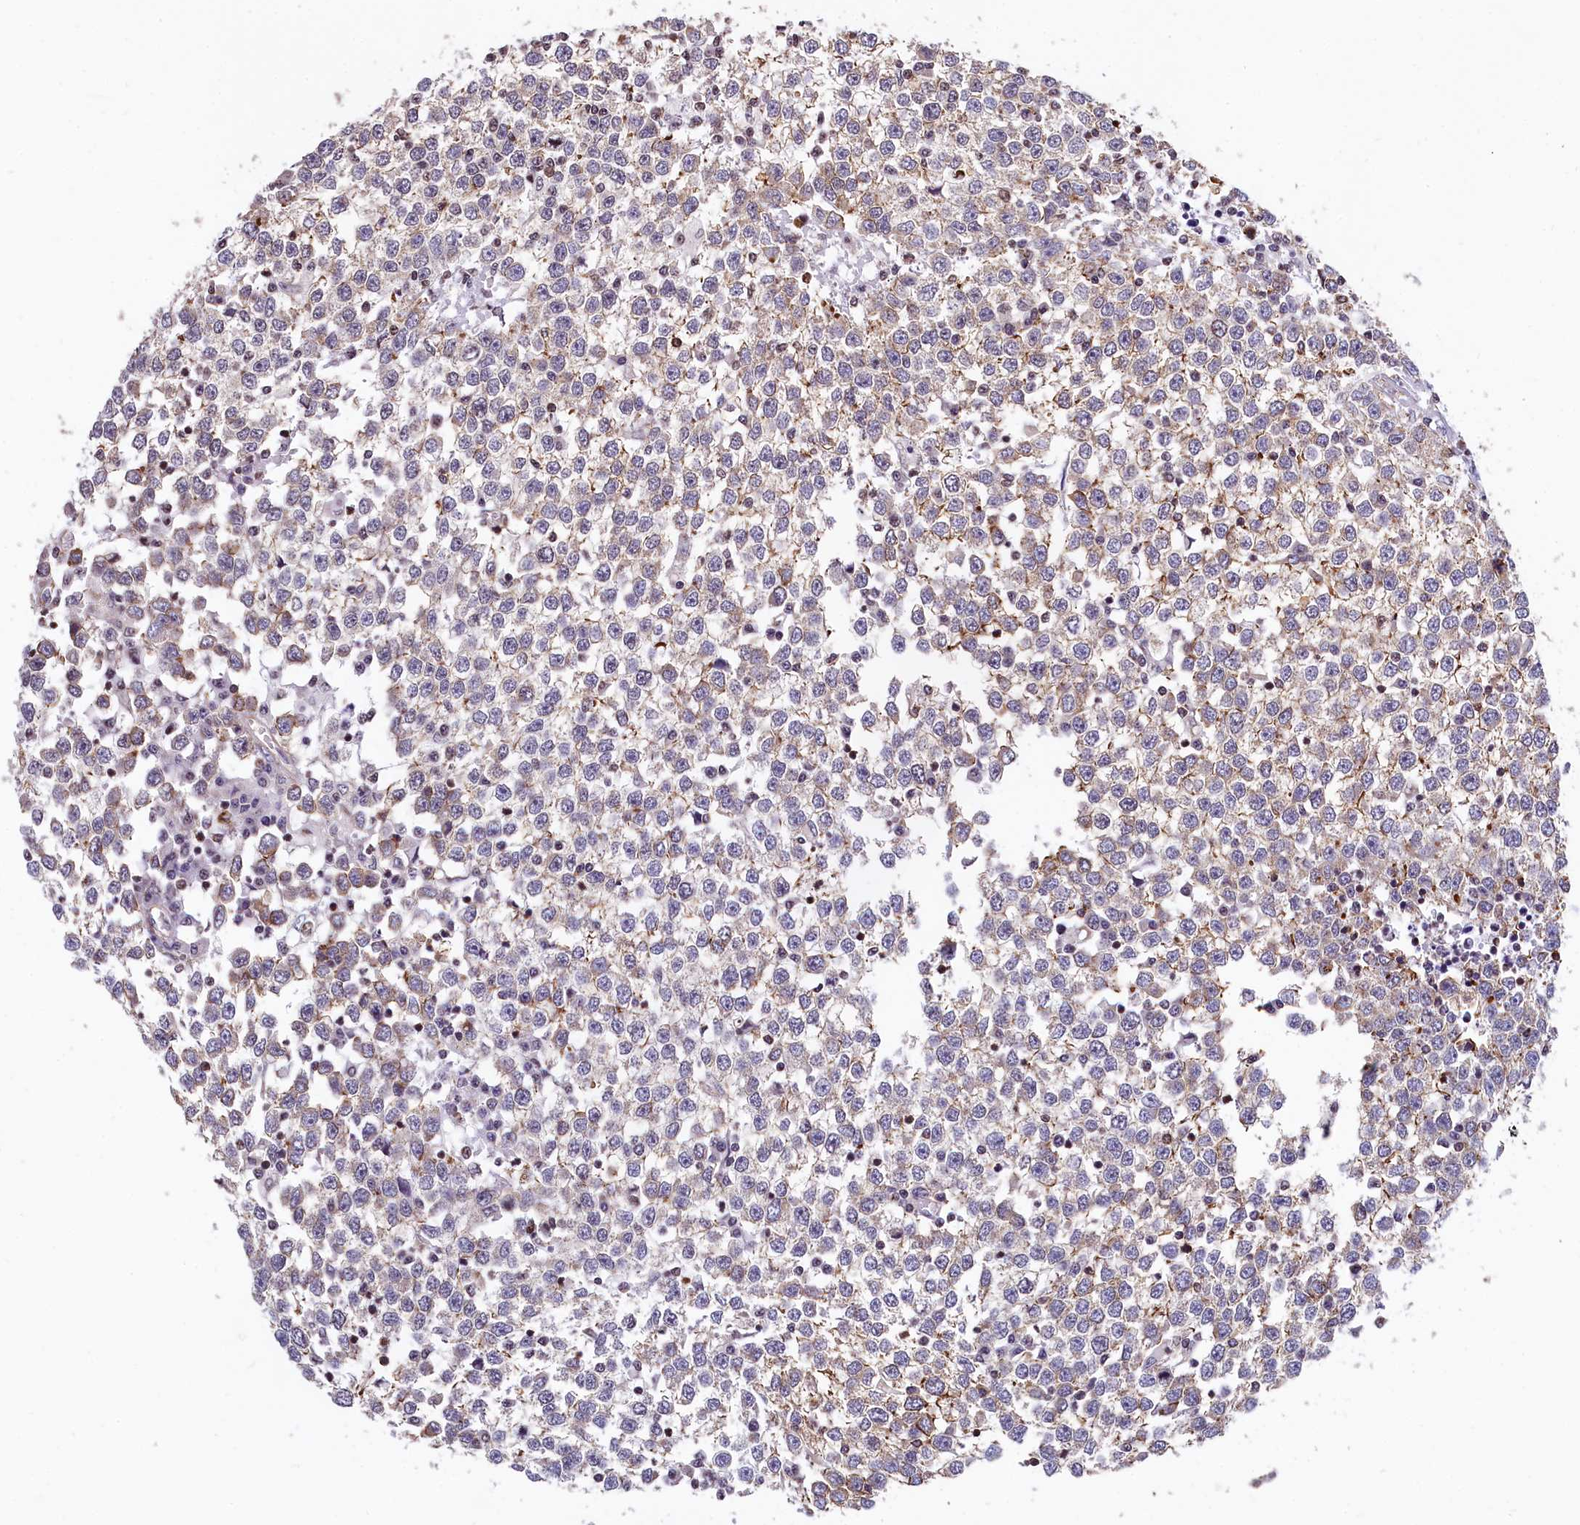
{"staining": {"intensity": "weak", "quantity": "<25%", "location": "cytoplasmic/membranous"}, "tissue": "testis cancer", "cell_type": "Tumor cells", "image_type": "cancer", "snomed": [{"axis": "morphology", "description": "Seminoma, NOS"}, {"axis": "topography", "description": "Testis"}], "caption": "An immunohistochemistry (IHC) histopathology image of testis cancer (seminoma) is shown. There is no staining in tumor cells of testis cancer (seminoma).", "gene": "ZNF2", "patient": {"sex": "male", "age": 65}}